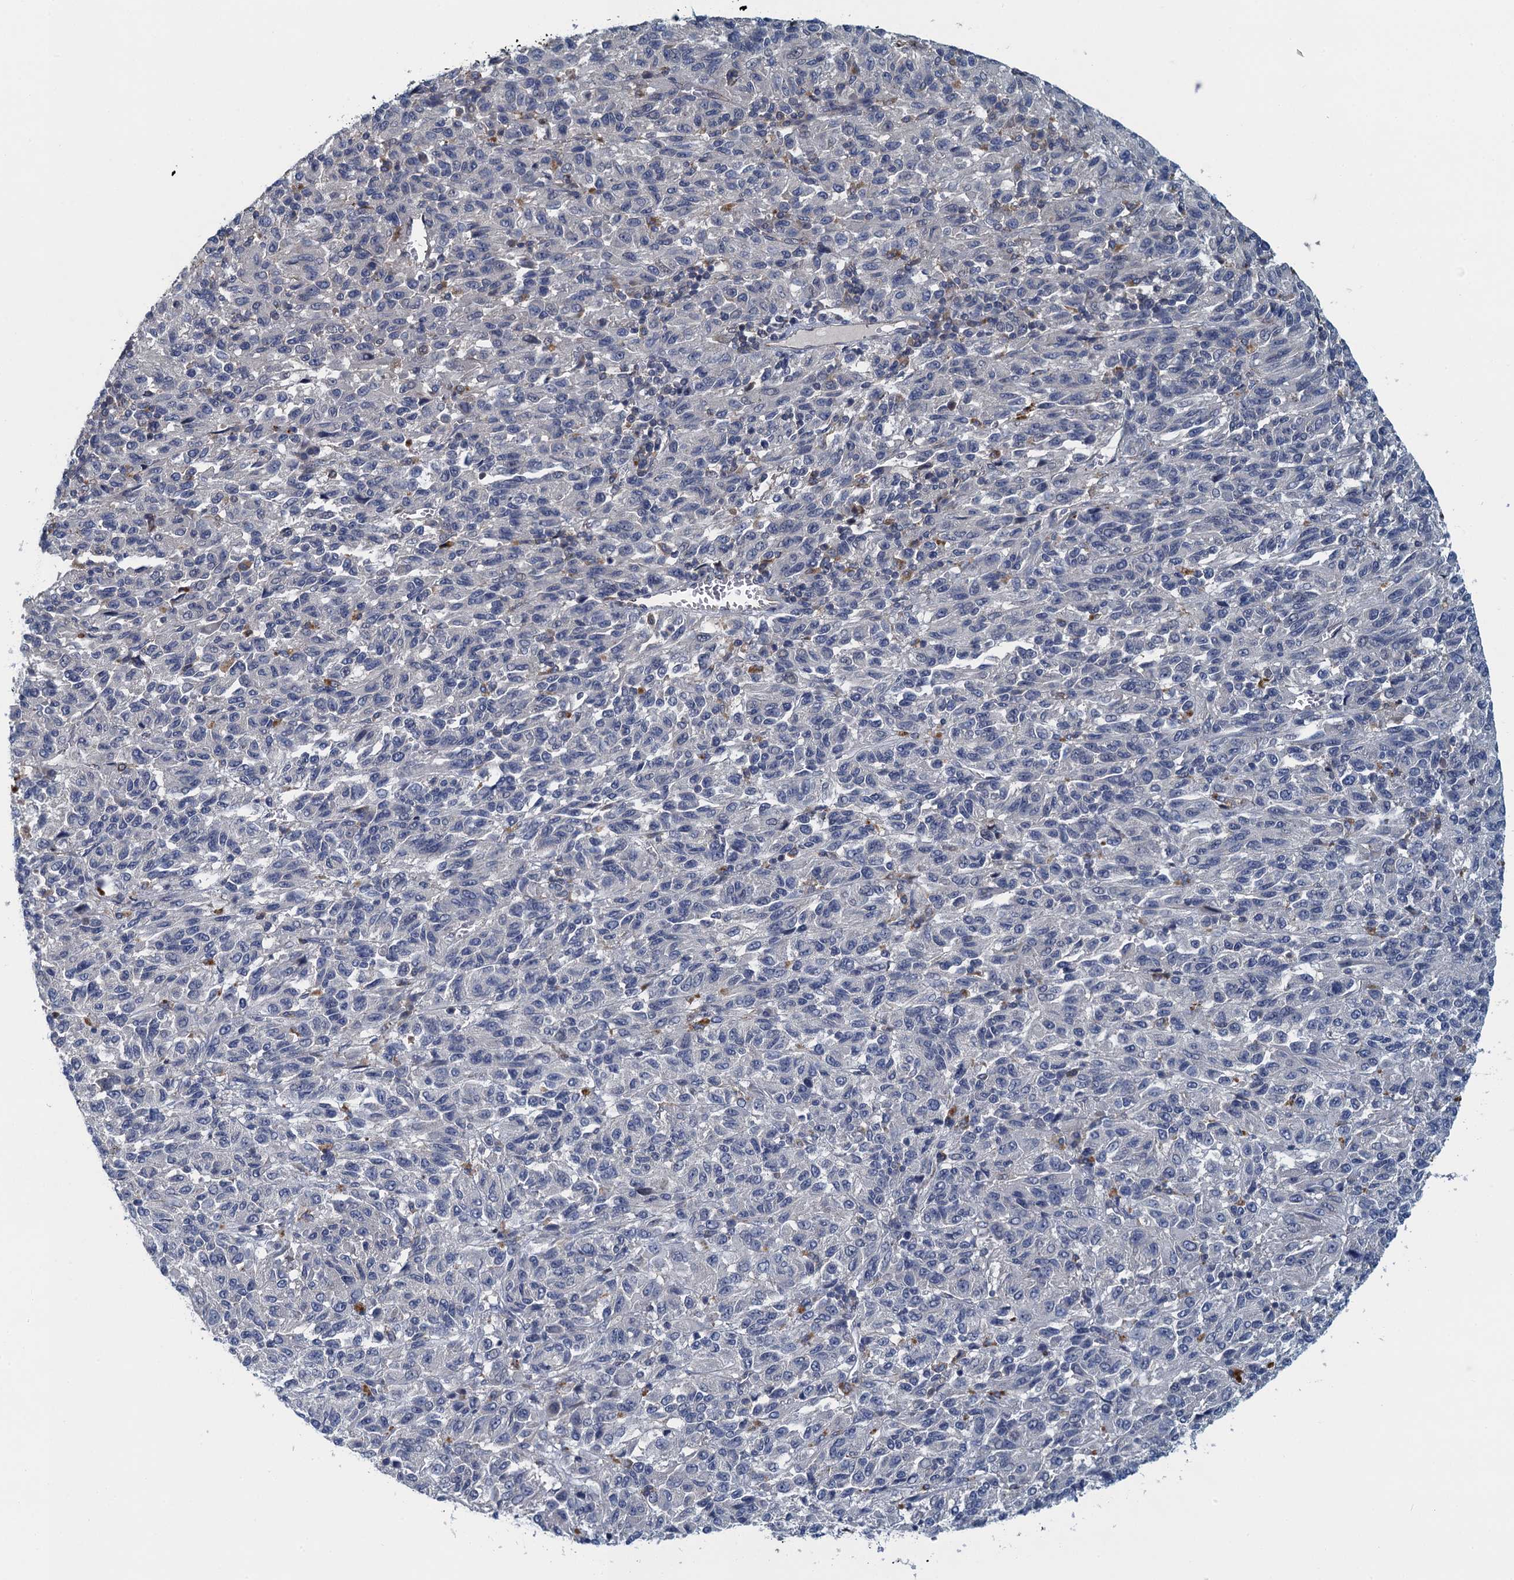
{"staining": {"intensity": "negative", "quantity": "none", "location": "none"}, "tissue": "melanoma", "cell_type": "Tumor cells", "image_type": "cancer", "snomed": [{"axis": "morphology", "description": "Malignant melanoma, Metastatic site"}, {"axis": "topography", "description": "Lung"}], "caption": "Image shows no significant protein positivity in tumor cells of malignant melanoma (metastatic site). (Immunohistochemistry, brightfield microscopy, high magnification).", "gene": "NCKAP1L", "patient": {"sex": "male", "age": 64}}